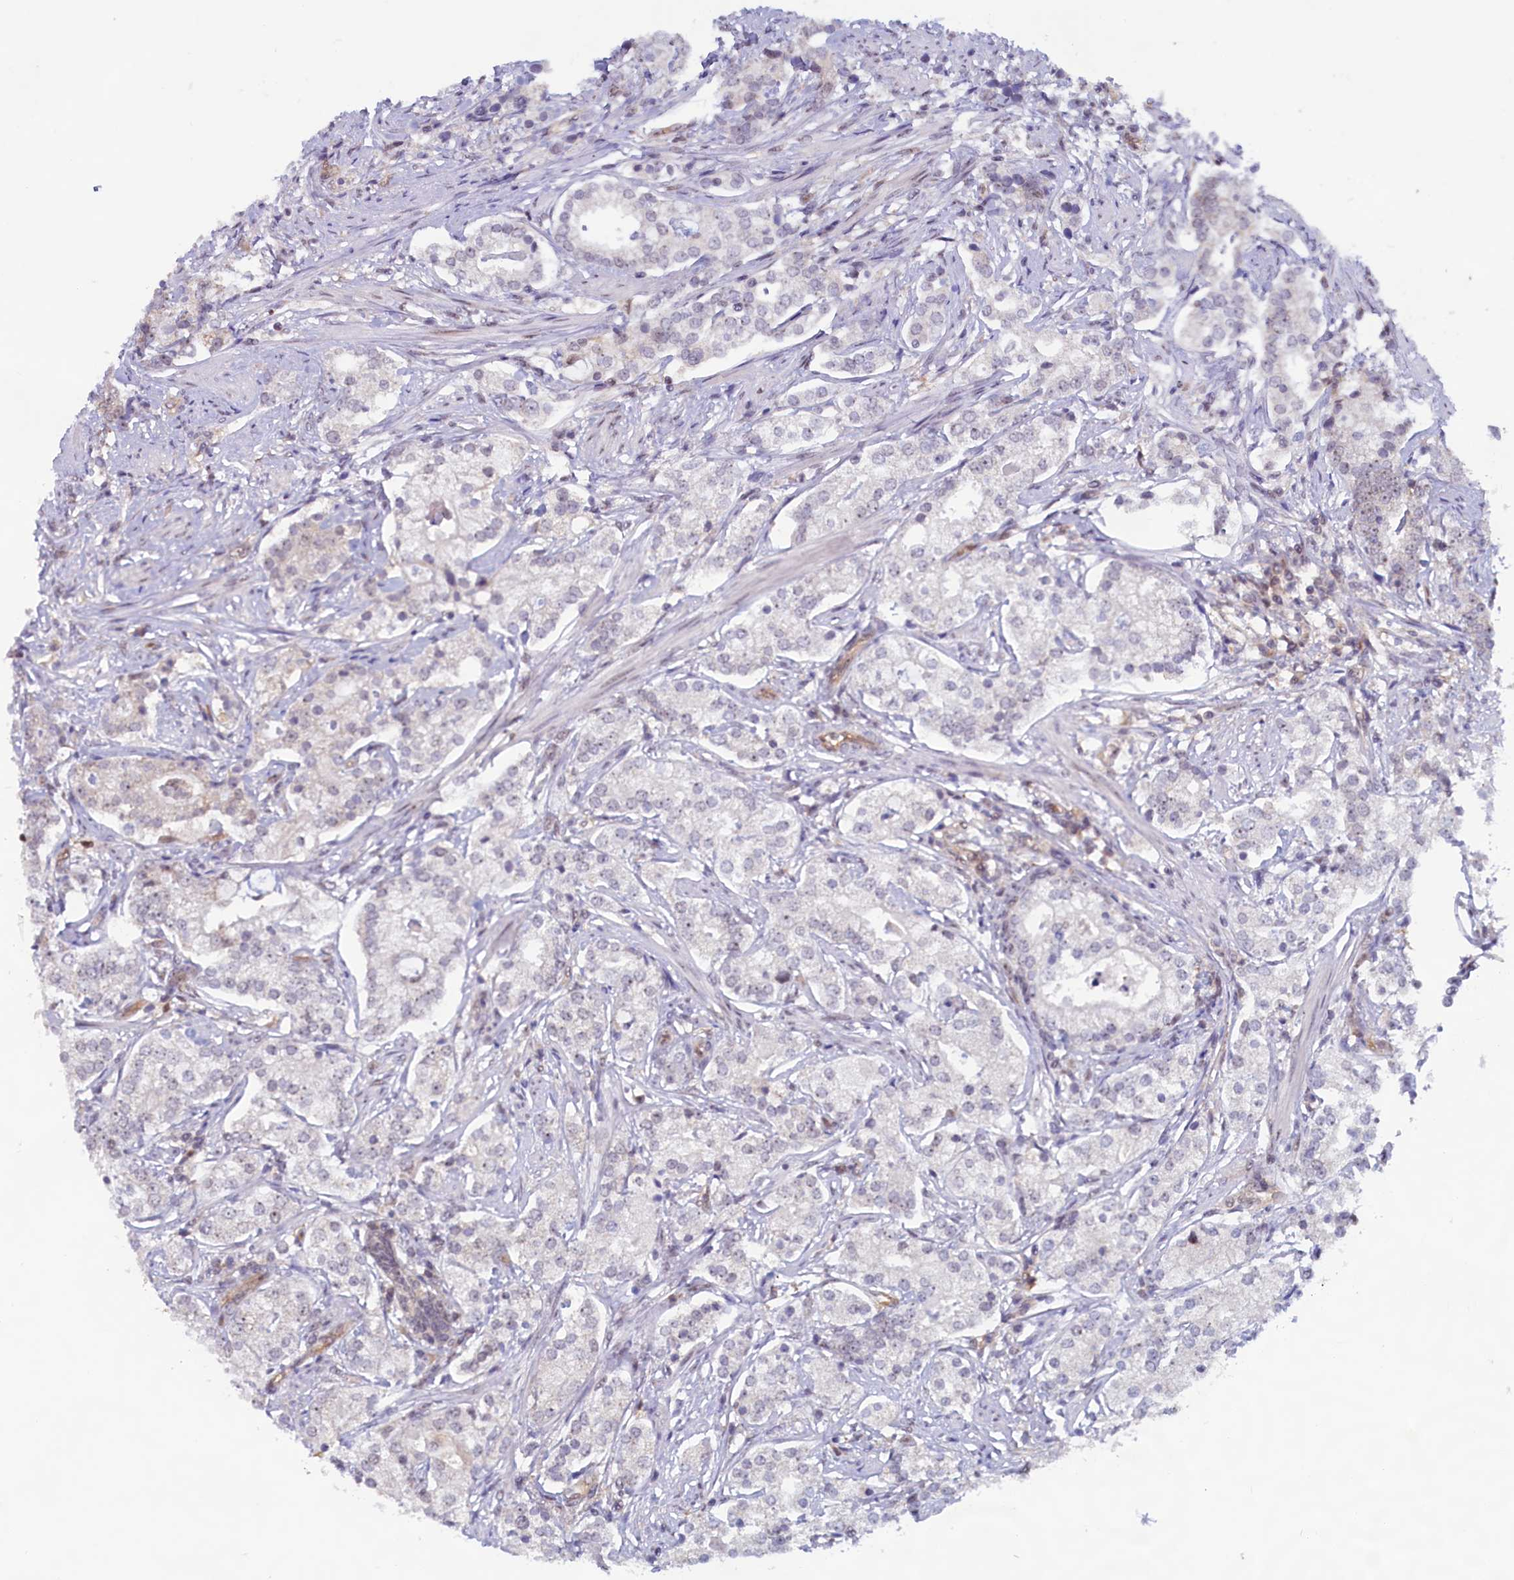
{"staining": {"intensity": "weak", "quantity": "25%-75%", "location": "nuclear"}, "tissue": "prostate cancer", "cell_type": "Tumor cells", "image_type": "cancer", "snomed": [{"axis": "morphology", "description": "Adenocarcinoma, High grade"}, {"axis": "topography", "description": "Prostate"}], "caption": "IHC staining of high-grade adenocarcinoma (prostate), which exhibits low levels of weak nuclear staining in about 25%-75% of tumor cells indicating weak nuclear protein positivity. The staining was performed using DAB (3,3'-diaminobenzidine) (brown) for protein detection and nuclei were counterstained in hematoxylin (blue).", "gene": "C1D", "patient": {"sex": "male", "age": 69}}